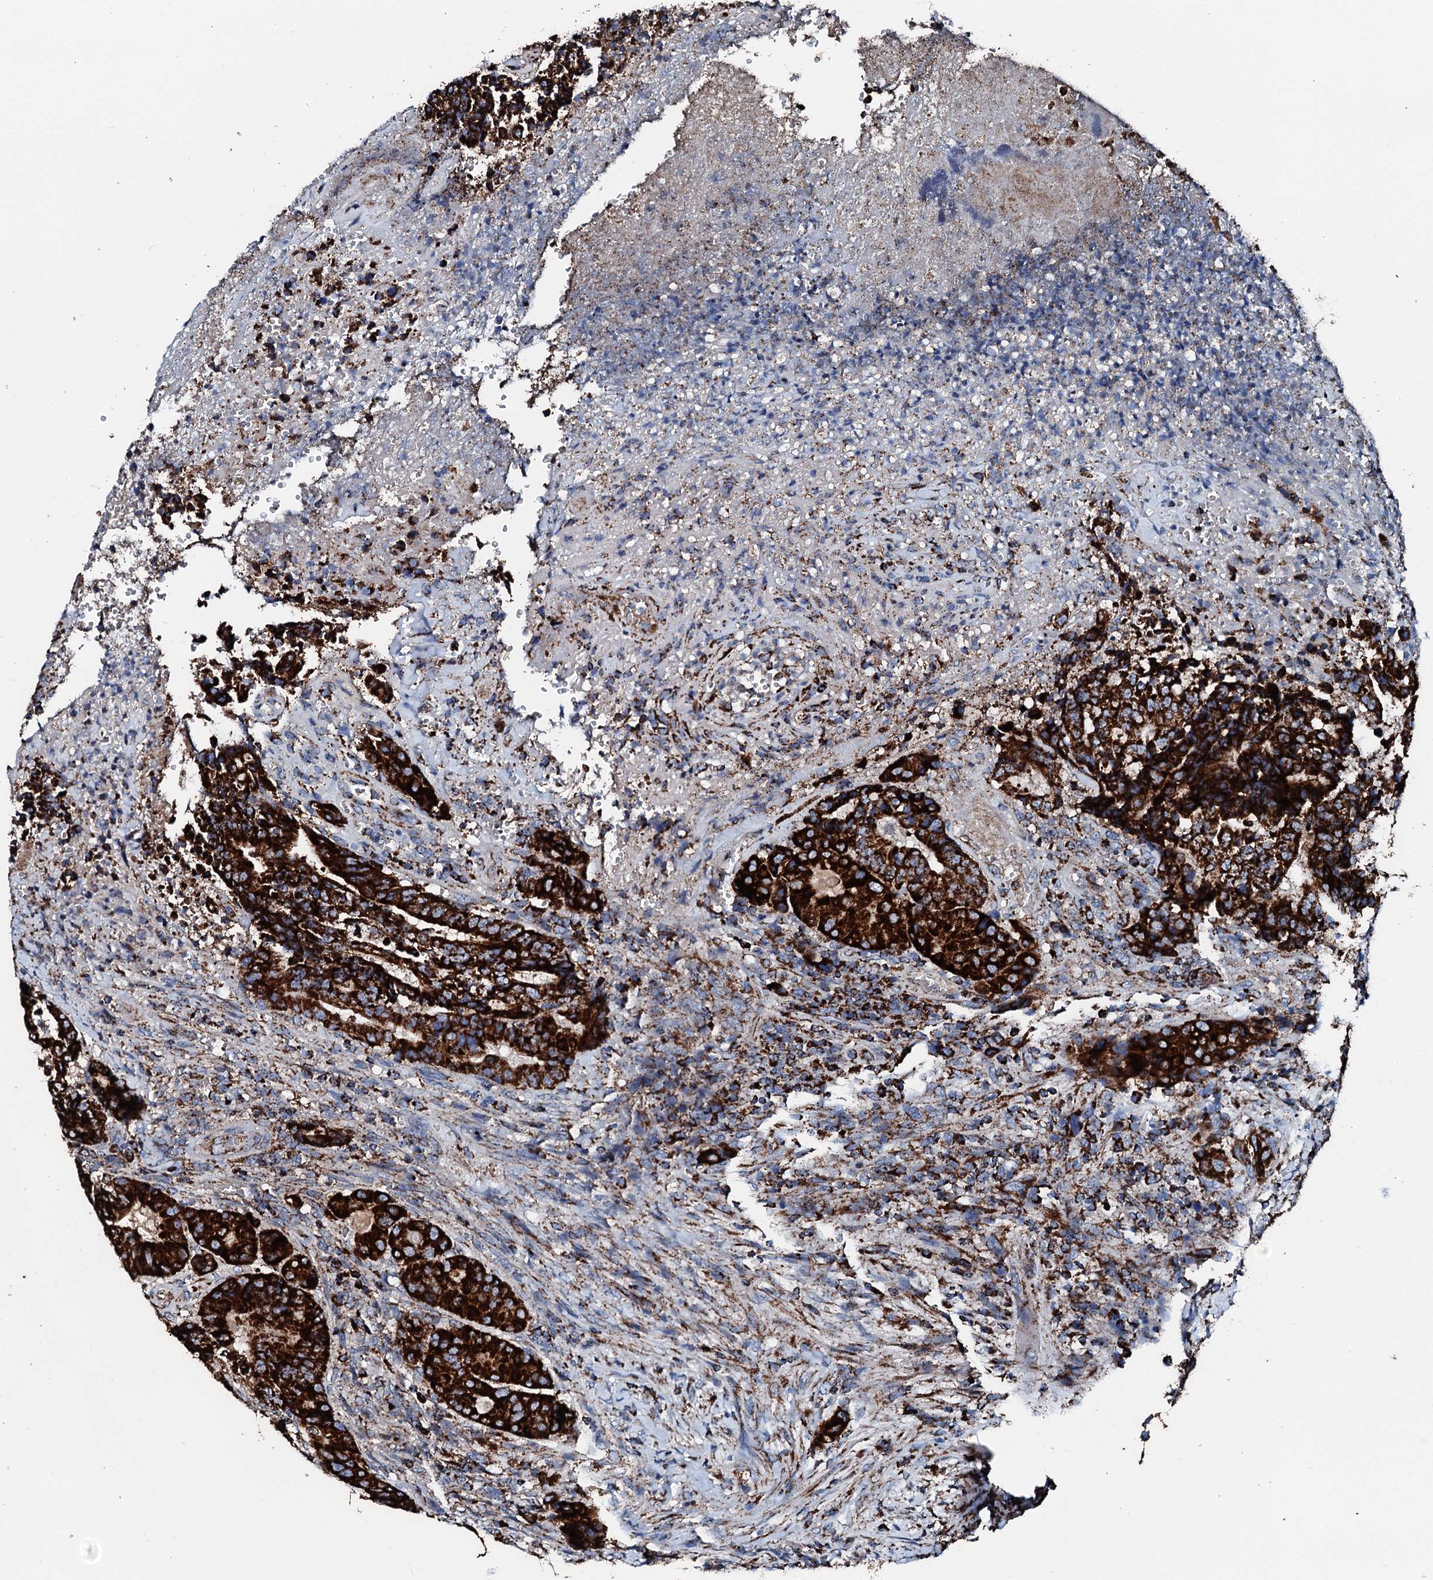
{"staining": {"intensity": "strong", "quantity": ">75%", "location": "cytoplasmic/membranous"}, "tissue": "colorectal cancer", "cell_type": "Tumor cells", "image_type": "cancer", "snomed": [{"axis": "morphology", "description": "Adenocarcinoma, NOS"}, {"axis": "topography", "description": "Rectum"}], "caption": "IHC (DAB) staining of colorectal cancer demonstrates strong cytoplasmic/membranous protein staining in approximately >75% of tumor cells.", "gene": "HADH", "patient": {"sex": "male", "age": 69}}